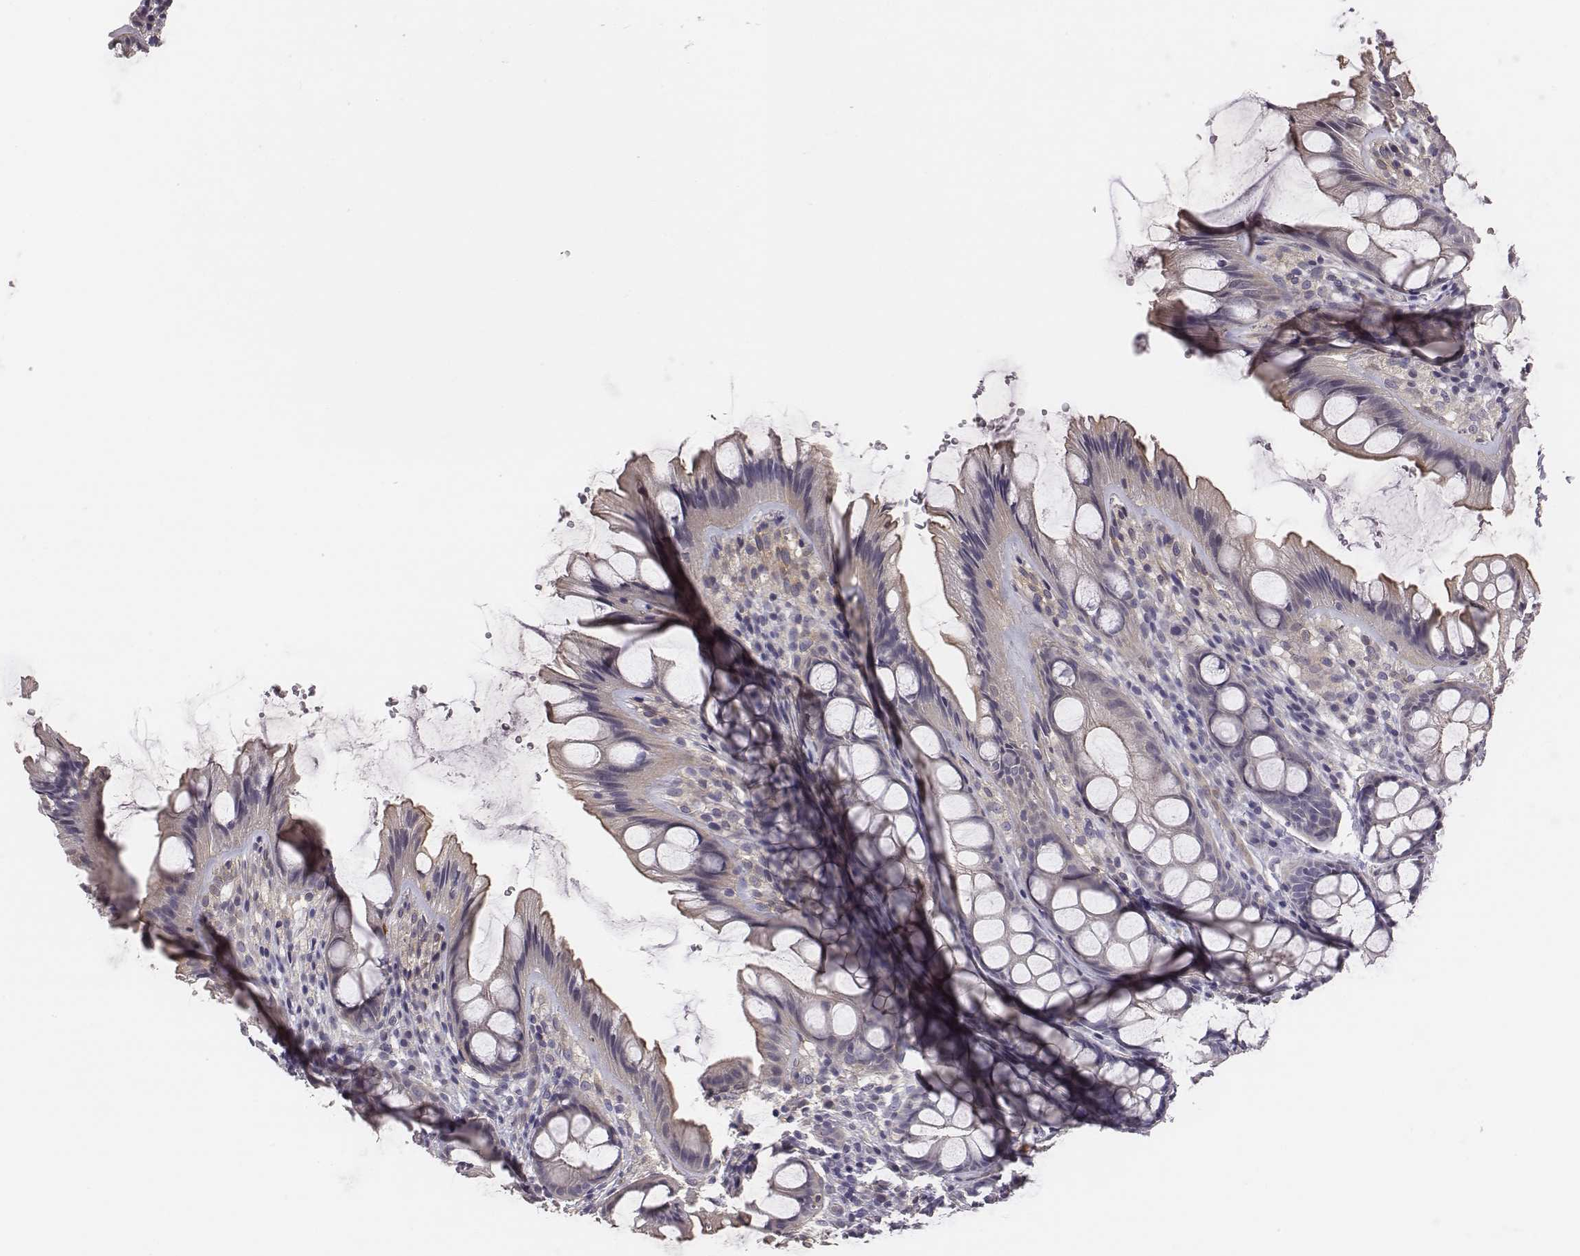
{"staining": {"intensity": "negative", "quantity": "none", "location": "none"}, "tissue": "colon", "cell_type": "Endothelial cells", "image_type": "normal", "snomed": [{"axis": "morphology", "description": "Normal tissue, NOS"}, {"axis": "topography", "description": "Colon"}], "caption": "The image demonstrates no significant expression in endothelial cells of colon. (Stains: DAB immunohistochemistry with hematoxylin counter stain, Microscopy: brightfield microscopy at high magnification).", "gene": "SCARF1", "patient": {"sex": "male", "age": 47}}